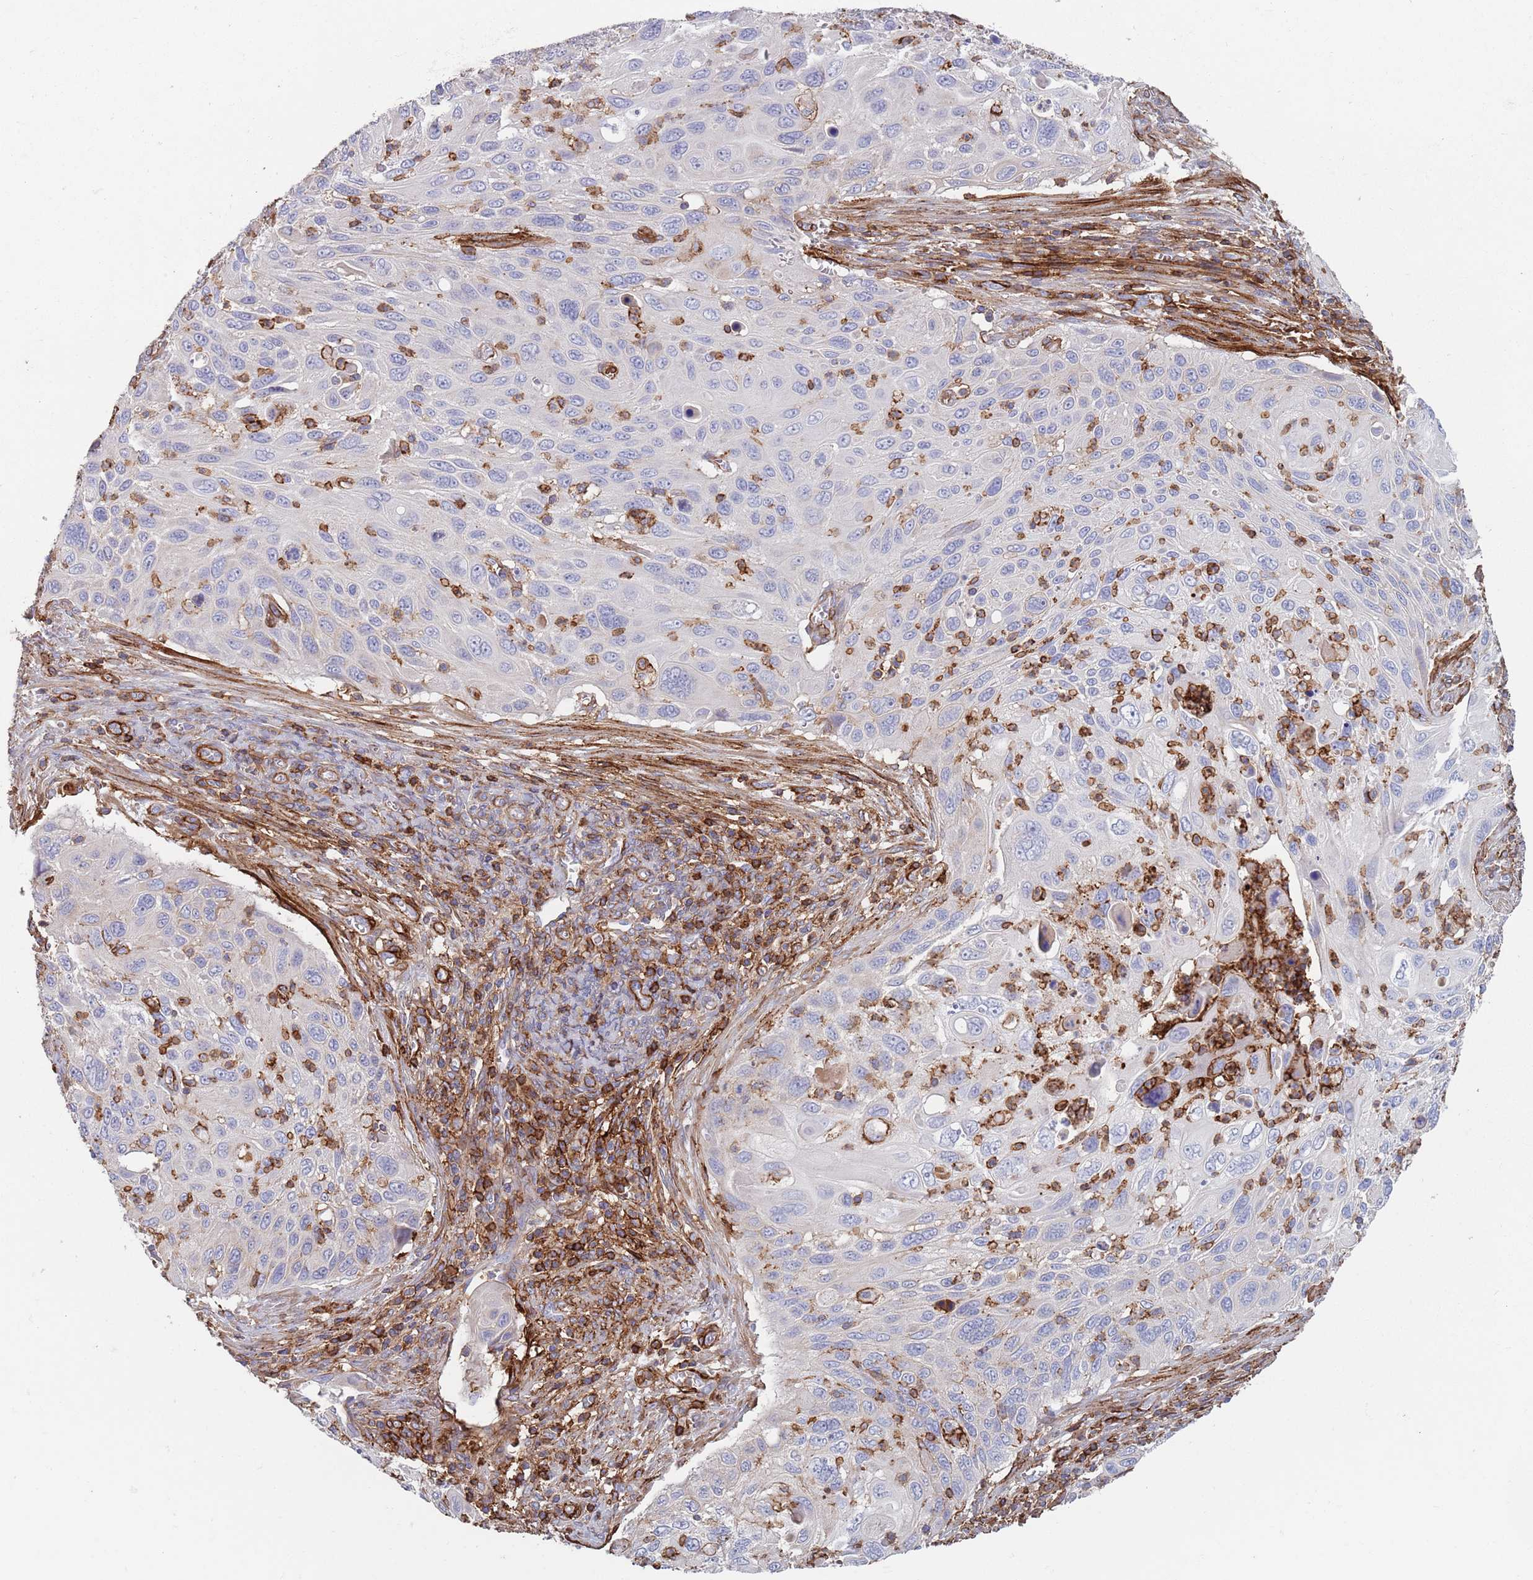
{"staining": {"intensity": "negative", "quantity": "none", "location": "none"}, "tissue": "cervical cancer", "cell_type": "Tumor cells", "image_type": "cancer", "snomed": [{"axis": "morphology", "description": "Squamous cell carcinoma, NOS"}, {"axis": "topography", "description": "Cervix"}], "caption": "Tumor cells show no significant protein staining in cervical squamous cell carcinoma.", "gene": "RNF144A", "patient": {"sex": "female", "age": 70}}